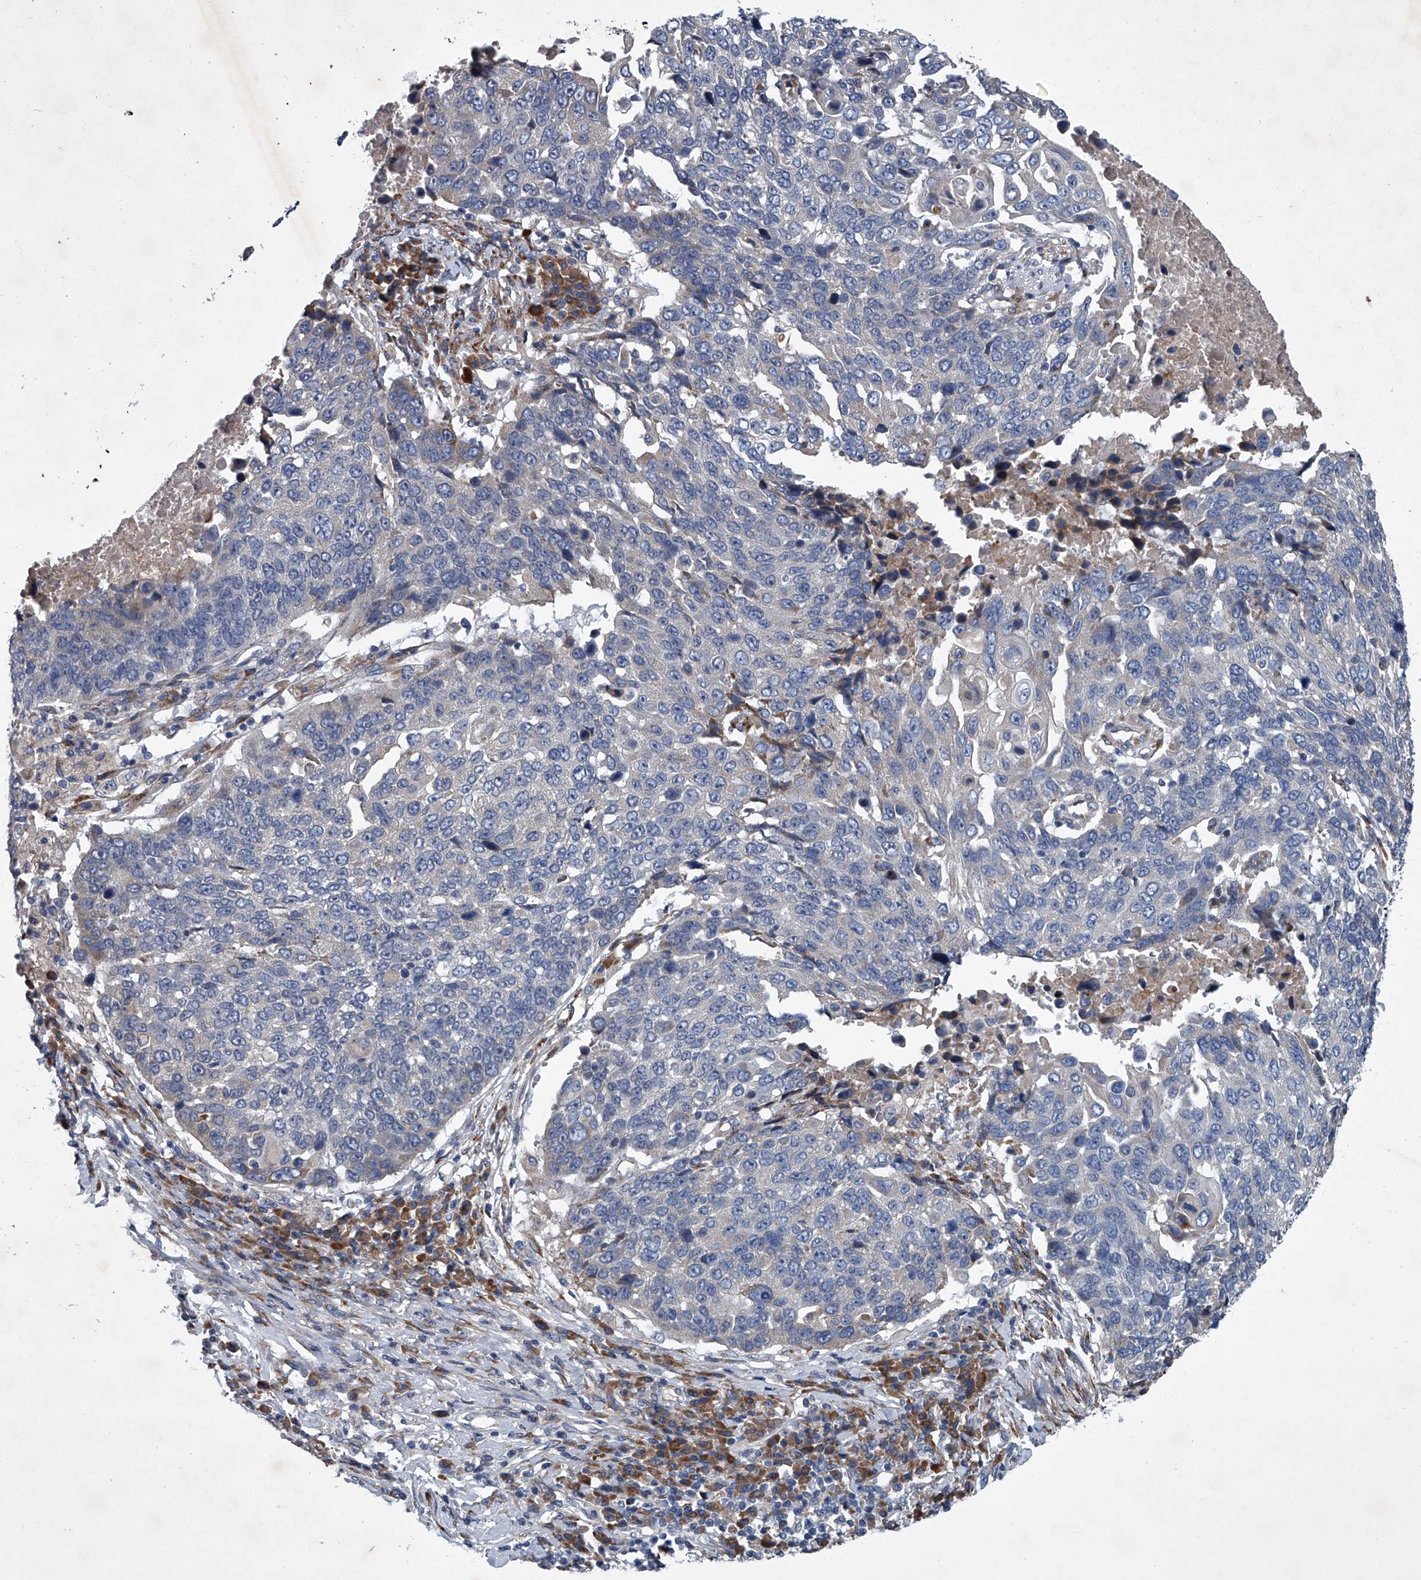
{"staining": {"intensity": "negative", "quantity": "none", "location": "none"}, "tissue": "lung cancer", "cell_type": "Tumor cells", "image_type": "cancer", "snomed": [{"axis": "morphology", "description": "Squamous cell carcinoma, NOS"}, {"axis": "topography", "description": "Lung"}], "caption": "DAB immunohistochemical staining of human lung cancer reveals no significant expression in tumor cells. (DAB (3,3'-diaminobenzidine) immunohistochemistry, high magnification).", "gene": "ABCG1", "patient": {"sex": "male", "age": 66}}